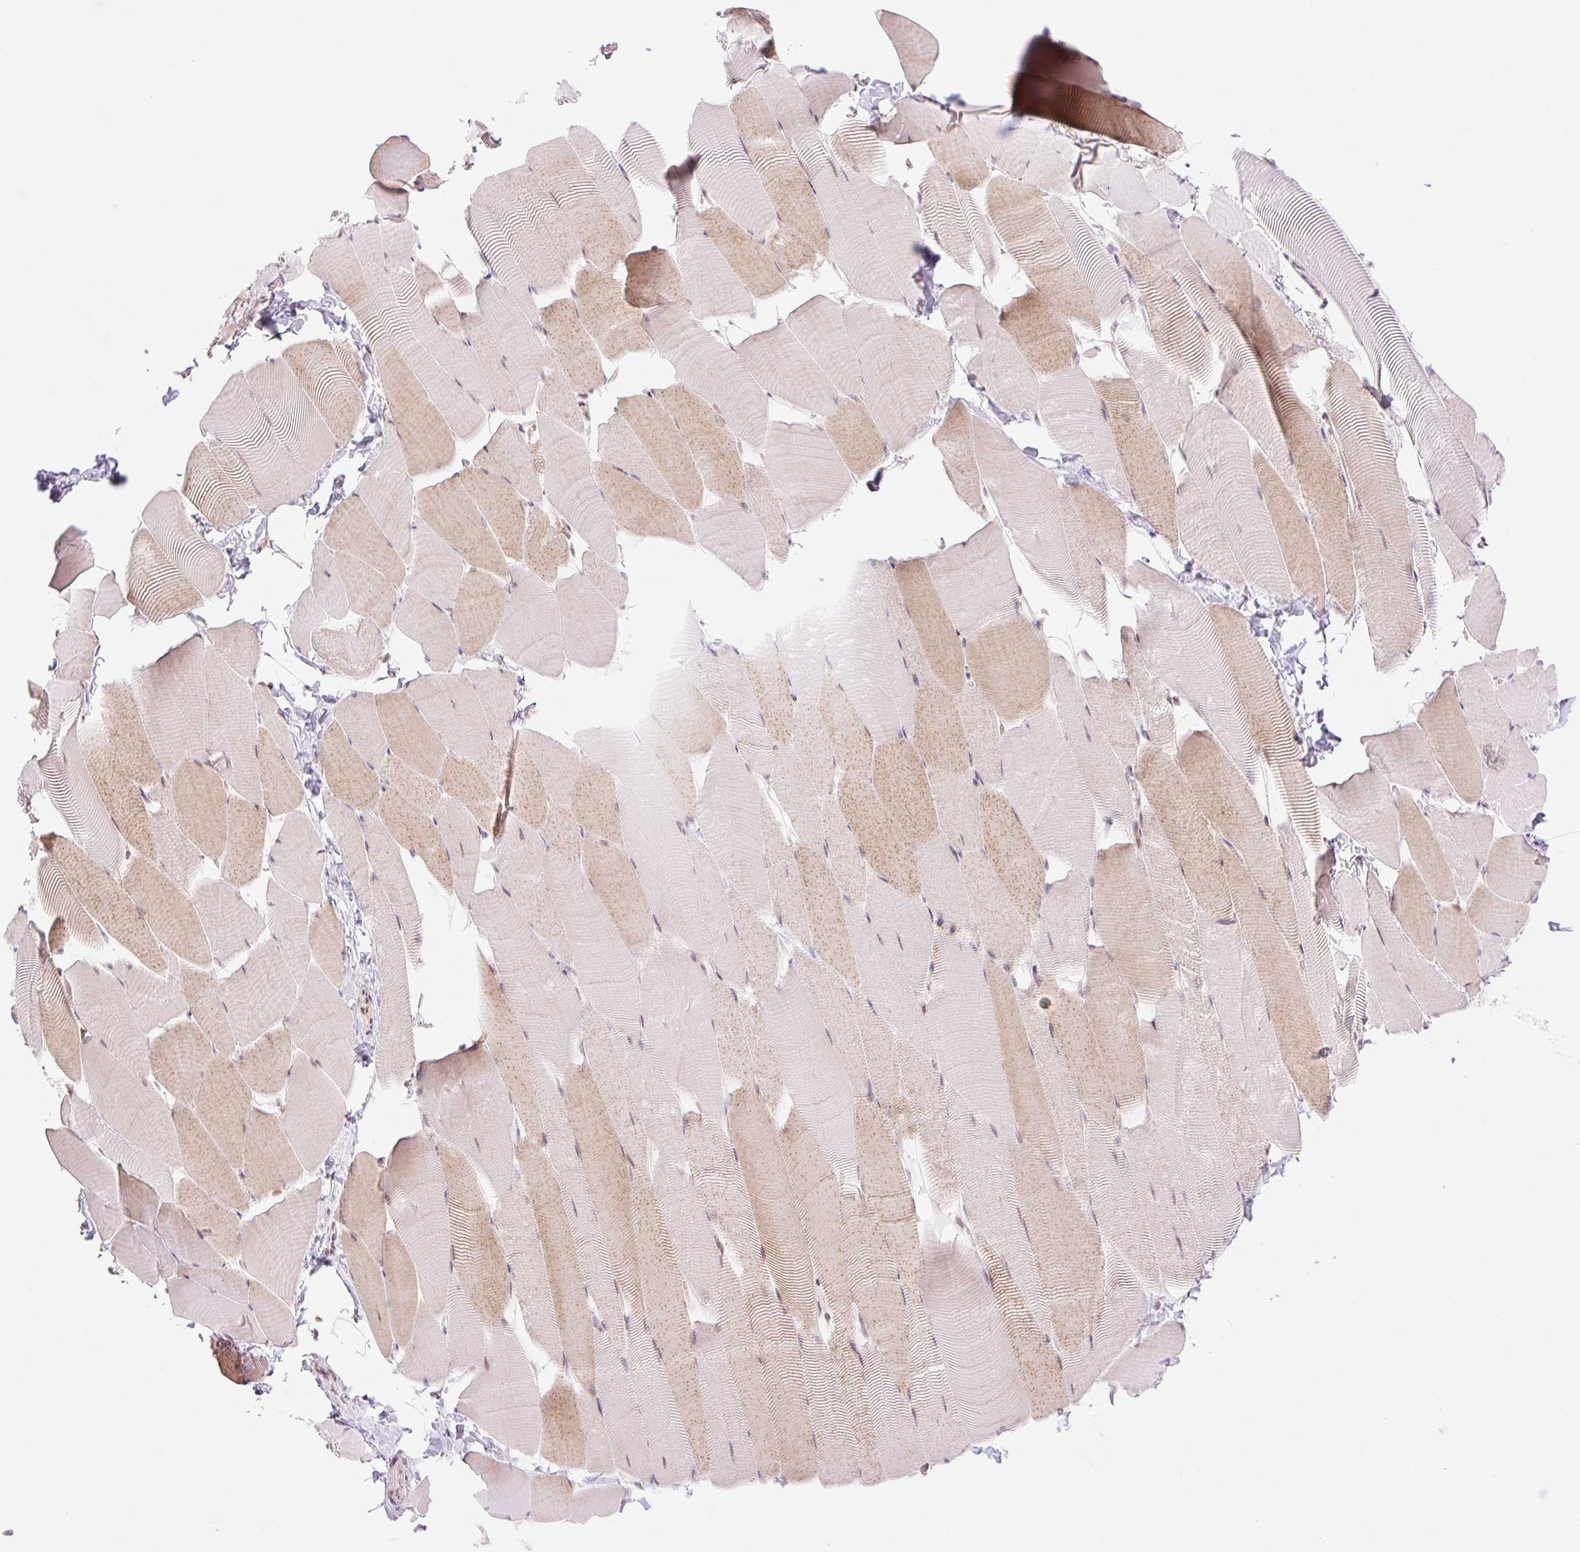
{"staining": {"intensity": "weak", "quantity": "25%-75%", "location": "cytoplasmic/membranous"}, "tissue": "skeletal muscle", "cell_type": "Myocytes", "image_type": "normal", "snomed": [{"axis": "morphology", "description": "Normal tissue, NOS"}, {"axis": "topography", "description": "Skeletal muscle"}], "caption": "This micrograph shows immunohistochemistry (IHC) staining of normal human skeletal muscle, with low weak cytoplasmic/membranous positivity in approximately 25%-75% of myocytes.", "gene": "ENSG00000264668", "patient": {"sex": "male", "age": 25}}